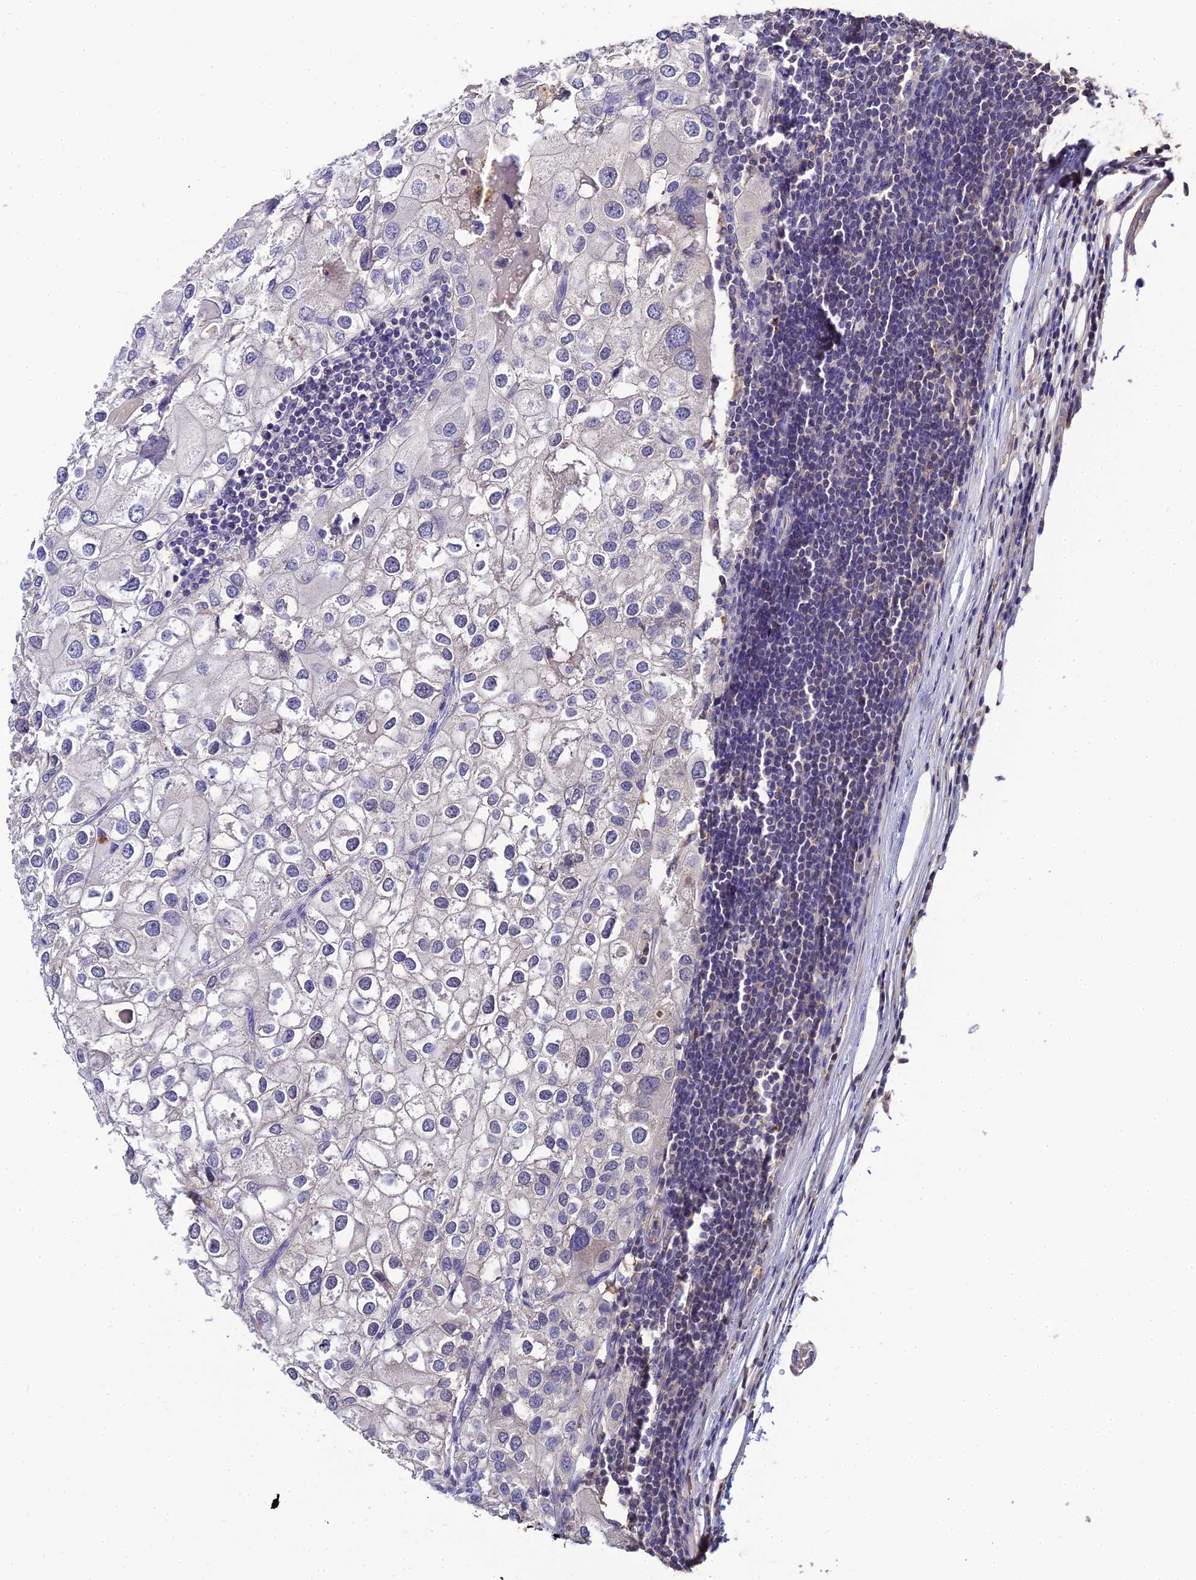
{"staining": {"intensity": "negative", "quantity": "none", "location": "none"}, "tissue": "urothelial cancer", "cell_type": "Tumor cells", "image_type": "cancer", "snomed": [{"axis": "morphology", "description": "Urothelial carcinoma, High grade"}, {"axis": "topography", "description": "Urinary bladder"}], "caption": "Immunohistochemistry image of neoplastic tissue: high-grade urothelial carcinoma stained with DAB demonstrates no significant protein expression in tumor cells. (DAB immunohistochemistry (IHC), high magnification).", "gene": "LSM5", "patient": {"sex": "male", "age": 64}}